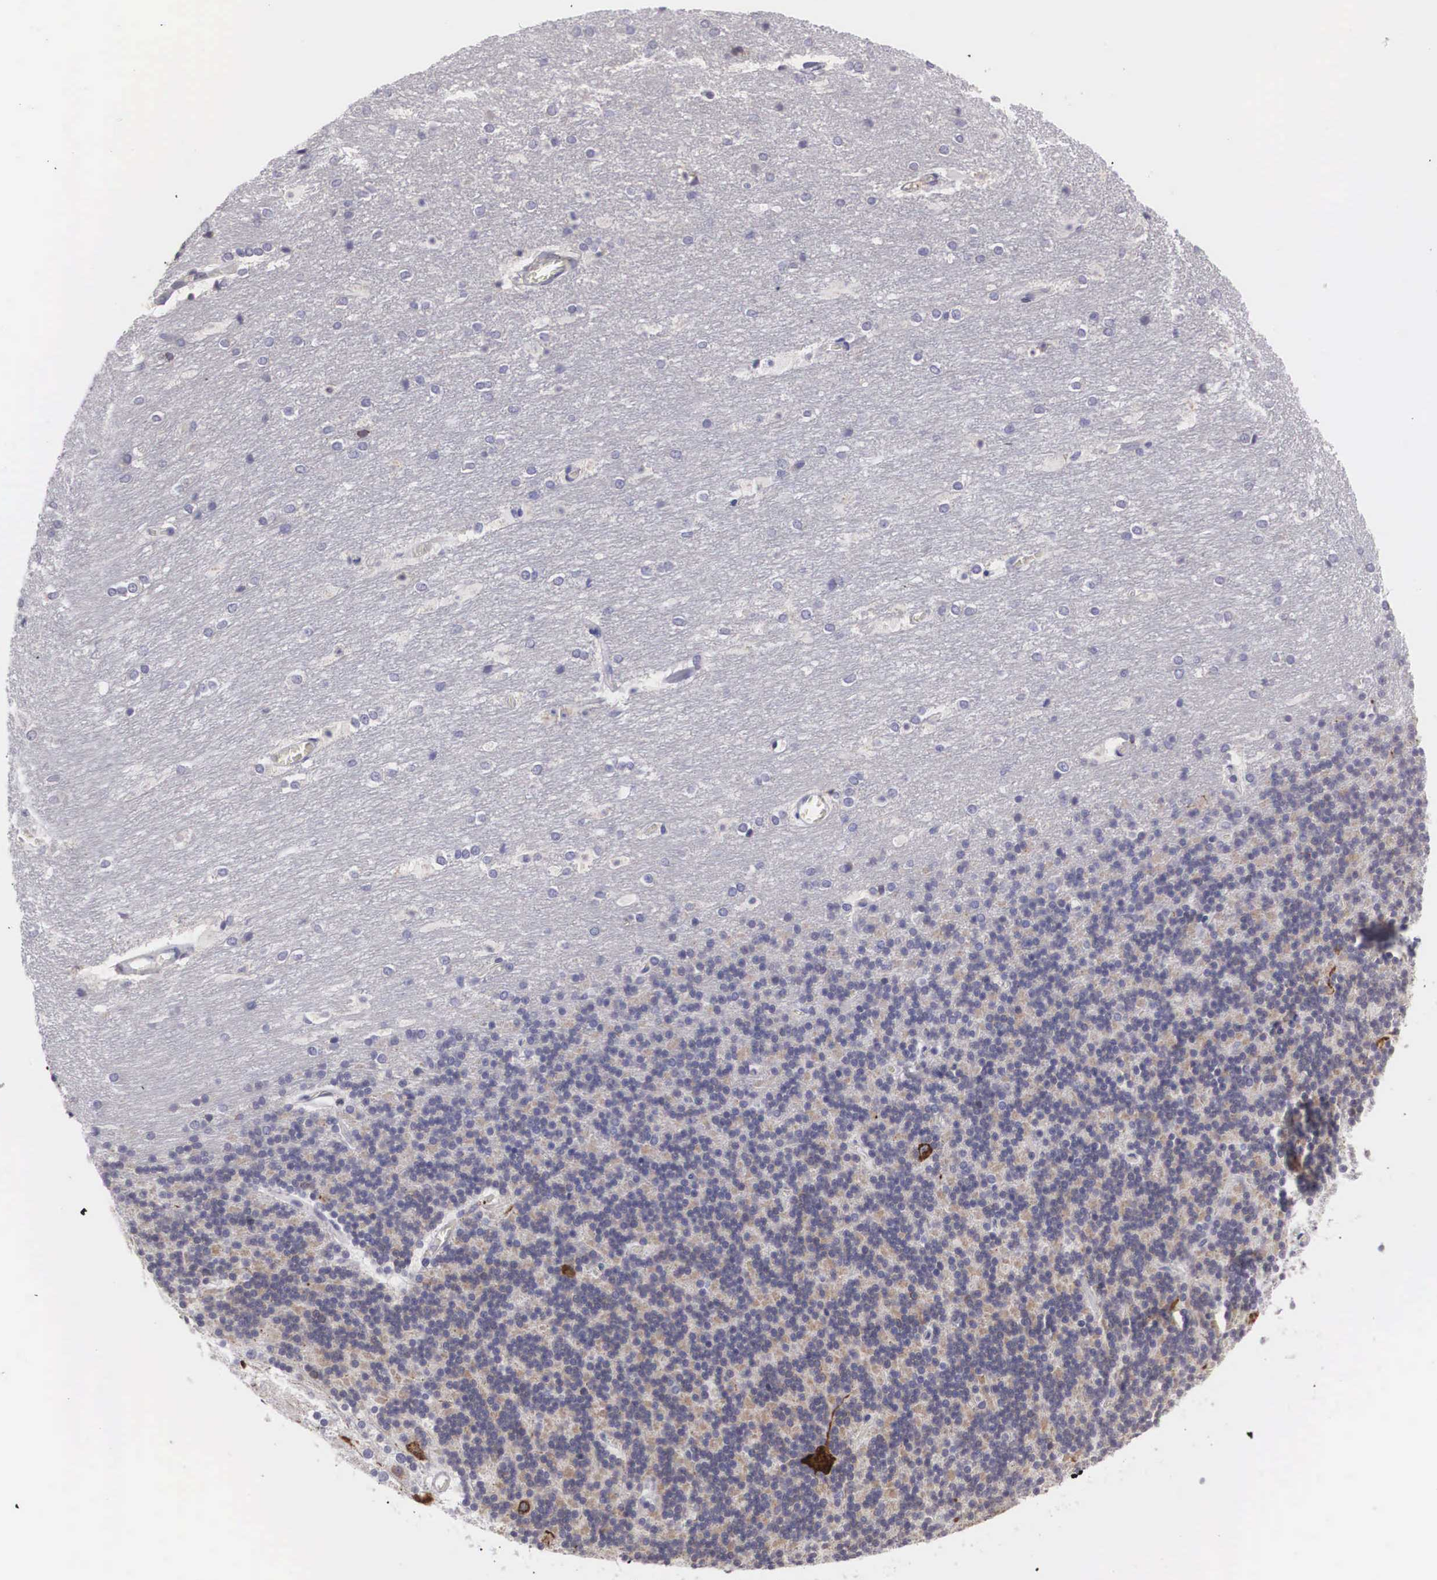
{"staining": {"intensity": "weak", "quantity": "25%-75%", "location": "cytoplasmic/membranous"}, "tissue": "cerebellum", "cell_type": "Cells in granular layer", "image_type": "normal", "snomed": [{"axis": "morphology", "description": "Normal tissue, NOS"}, {"axis": "topography", "description": "Cerebellum"}], "caption": "Approximately 25%-75% of cells in granular layer in normal cerebellum reveal weak cytoplasmic/membranous protein positivity as visualized by brown immunohistochemical staining.", "gene": "ARMCX3", "patient": {"sex": "female", "age": 19}}